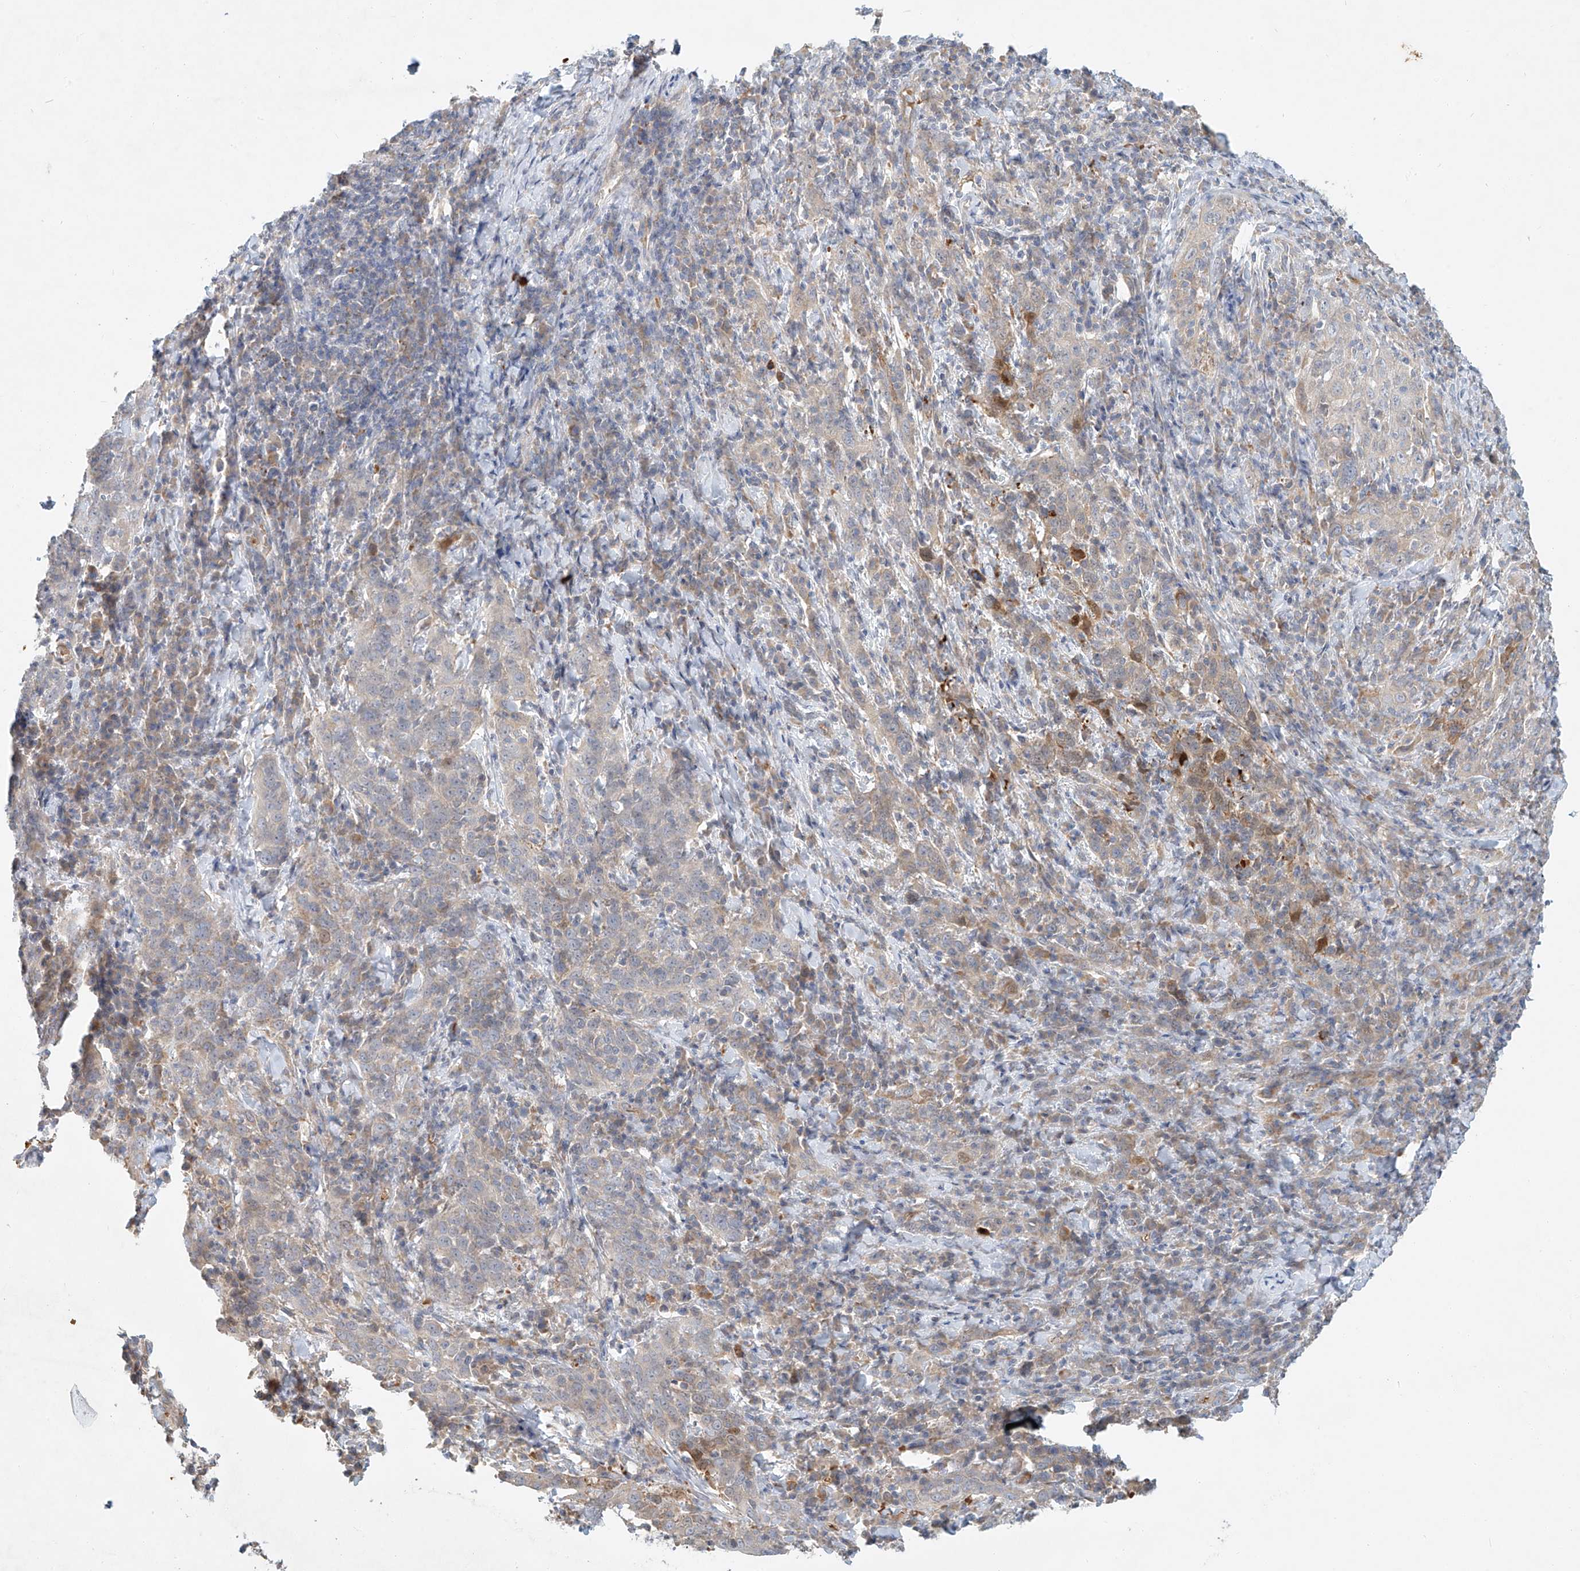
{"staining": {"intensity": "moderate", "quantity": "<25%", "location": "cytoplasmic/membranous"}, "tissue": "cervical cancer", "cell_type": "Tumor cells", "image_type": "cancer", "snomed": [{"axis": "morphology", "description": "Squamous cell carcinoma, NOS"}, {"axis": "topography", "description": "Cervix"}], "caption": "IHC histopathology image of neoplastic tissue: human cervical cancer stained using IHC displays low levels of moderate protein expression localized specifically in the cytoplasmic/membranous of tumor cells, appearing as a cytoplasmic/membranous brown color.", "gene": "SYTL3", "patient": {"sex": "female", "age": 46}}